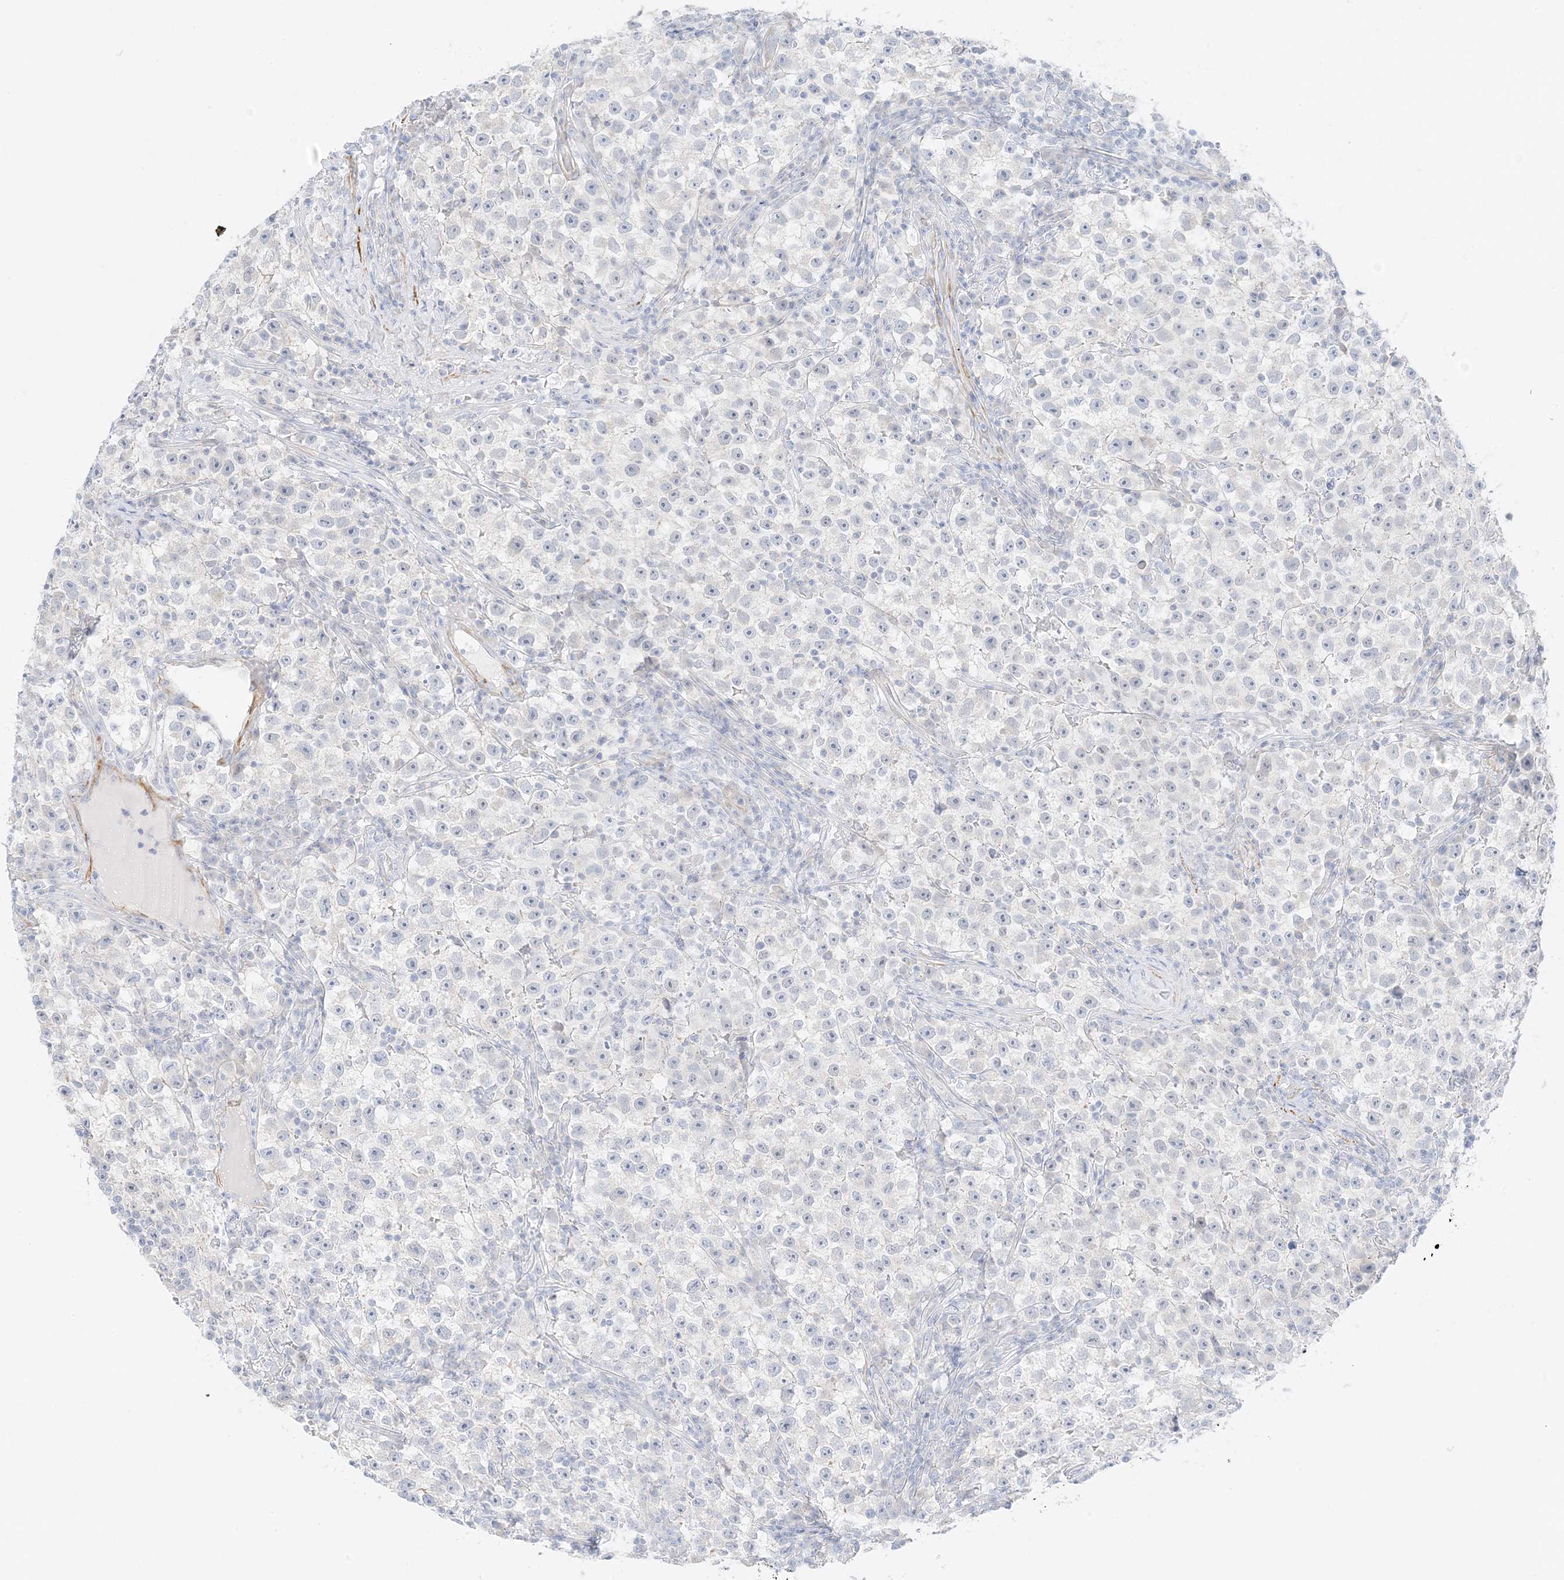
{"staining": {"intensity": "negative", "quantity": "none", "location": "none"}, "tissue": "testis cancer", "cell_type": "Tumor cells", "image_type": "cancer", "snomed": [{"axis": "morphology", "description": "Seminoma, NOS"}, {"axis": "topography", "description": "Testis"}], "caption": "A high-resolution micrograph shows immunohistochemistry staining of testis seminoma, which exhibits no significant expression in tumor cells.", "gene": "SLC22A13", "patient": {"sex": "male", "age": 22}}